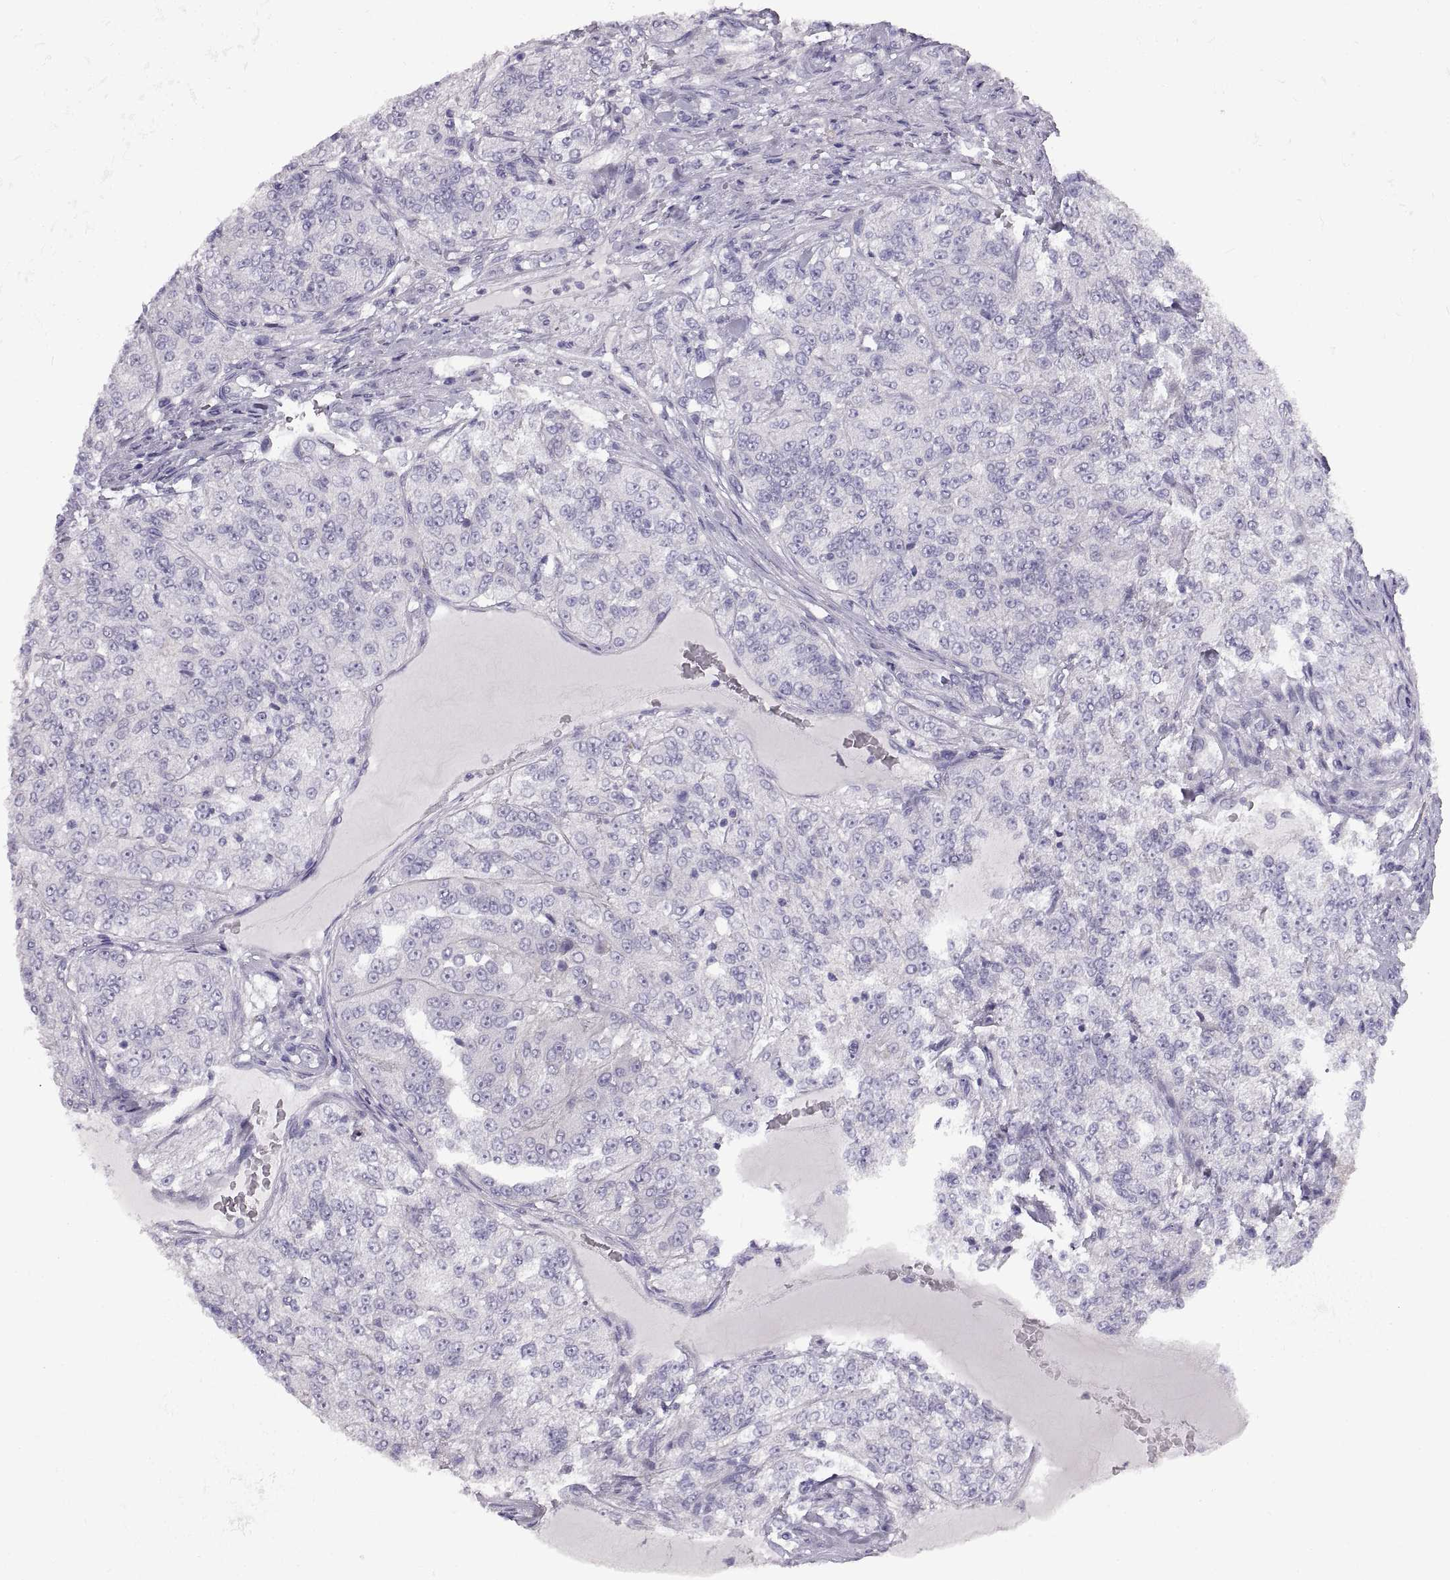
{"staining": {"intensity": "negative", "quantity": "none", "location": "none"}, "tissue": "renal cancer", "cell_type": "Tumor cells", "image_type": "cancer", "snomed": [{"axis": "morphology", "description": "Adenocarcinoma, NOS"}, {"axis": "topography", "description": "Kidney"}], "caption": "Photomicrograph shows no protein positivity in tumor cells of renal cancer tissue.", "gene": "CRYBB3", "patient": {"sex": "female", "age": 63}}